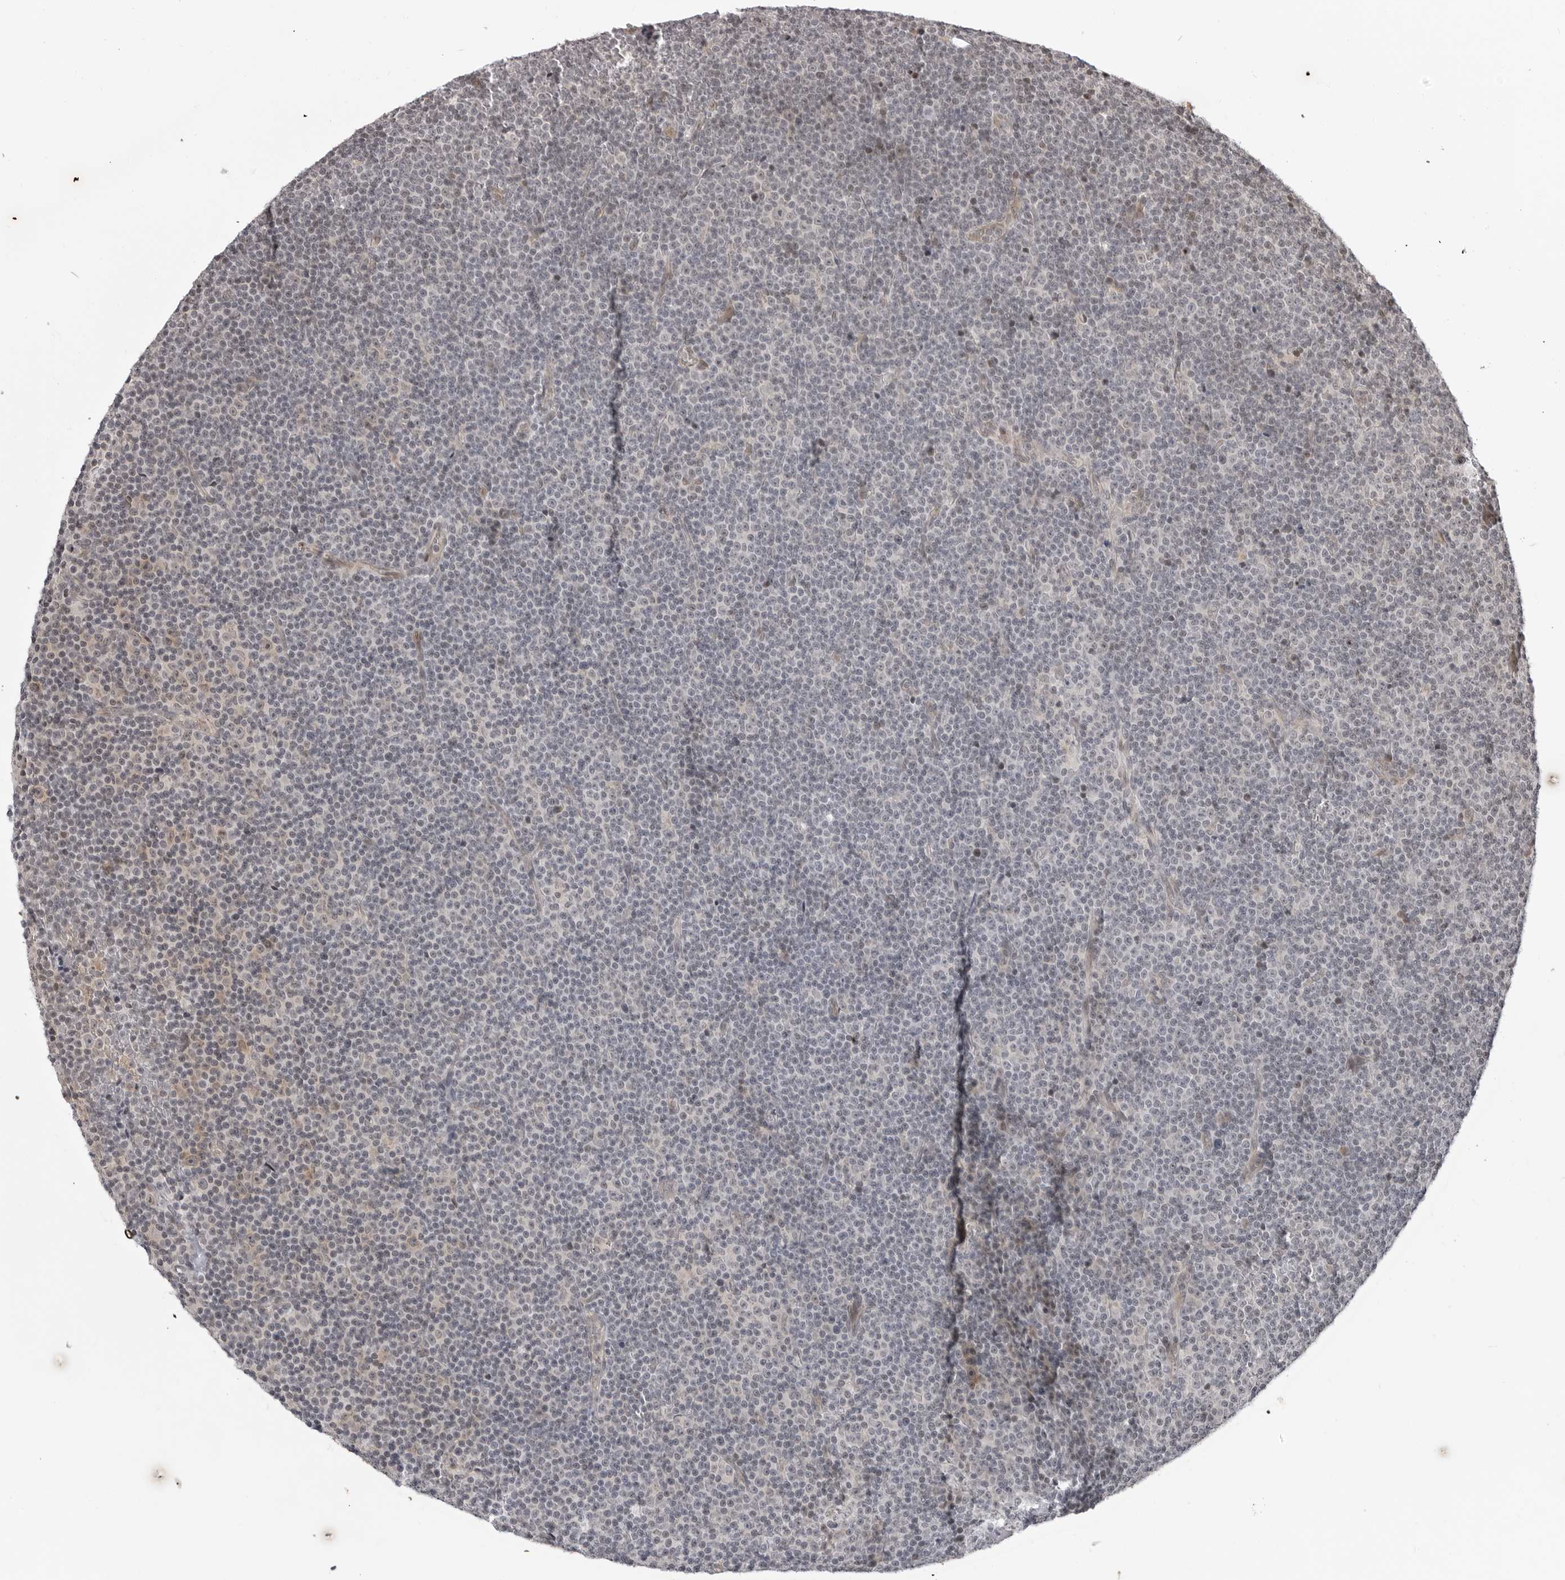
{"staining": {"intensity": "negative", "quantity": "none", "location": "none"}, "tissue": "lymphoma", "cell_type": "Tumor cells", "image_type": "cancer", "snomed": [{"axis": "morphology", "description": "Malignant lymphoma, non-Hodgkin's type, Low grade"}, {"axis": "topography", "description": "Lymph node"}], "caption": "The immunohistochemistry micrograph has no significant positivity in tumor cells of lymphoma tissue.", "gene": "C8orf33", "patient": {"sex": "female", "age": 67}}